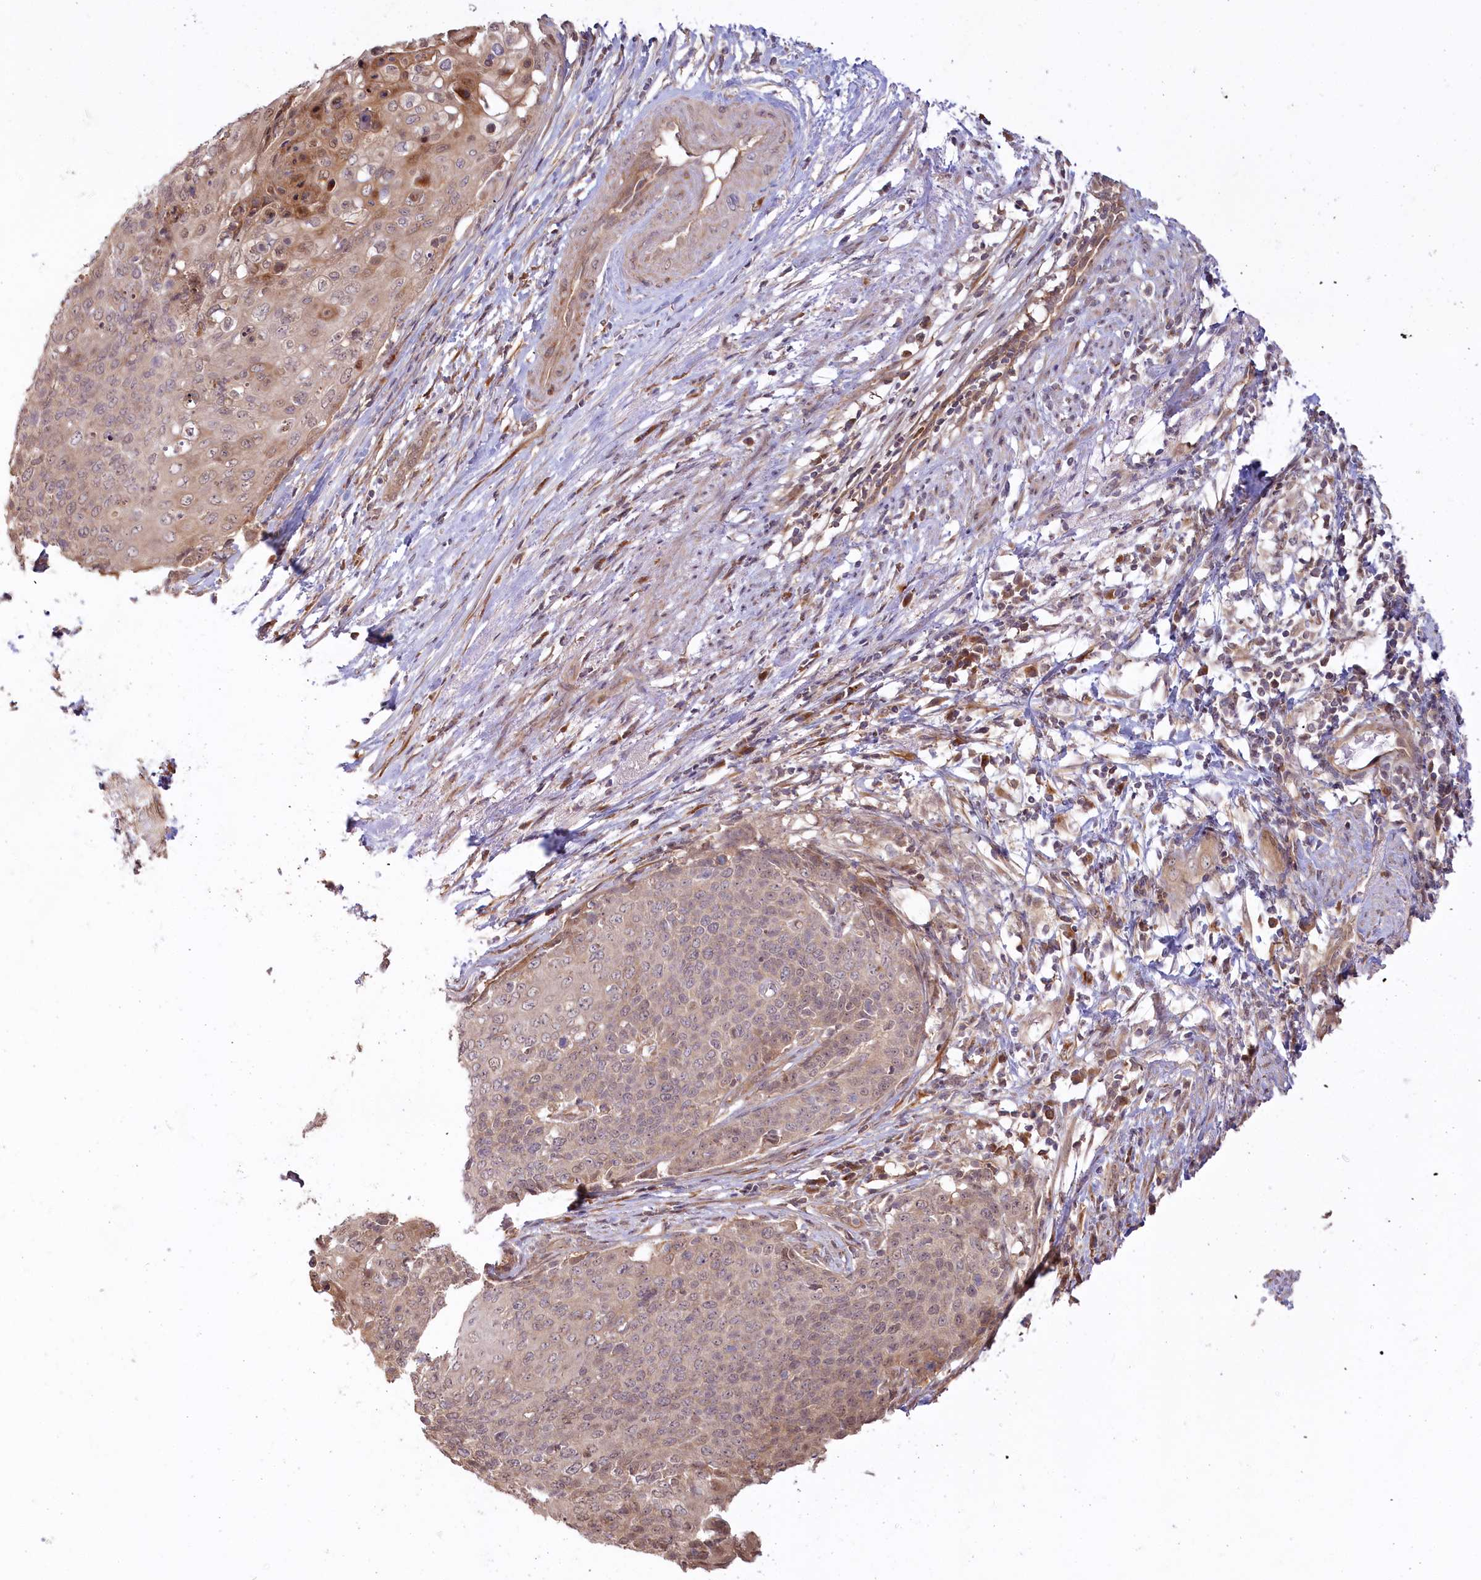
{"staining": {"intensity": "moderate", "quantity": ">75%", "location": "cytoplasmic/membranous"}, "tissue": "cervical cancer", "cell_type": "Tumor cells", "image_type": "cancer", "snomed": [{"axis": "morphology", "description": "Squamous cell carcinoma, NOS"}, {"axis": "topography", "description": "Cervix"}], "caption": "Immunohistochemistry (IHC) photomicrograph of neoplastic tissue: cervical cancer (squamous cell carcinoma) stained using immunohistochemistry (IHC) shows medium levels of moderate protein expression localized specifically in the cytoplasmic/membranous of tumor cells, appearing as a cytoplasmic/membranous brown color.", "gene": "CEP70", "patient": {"sex": "female", "age": 39}}